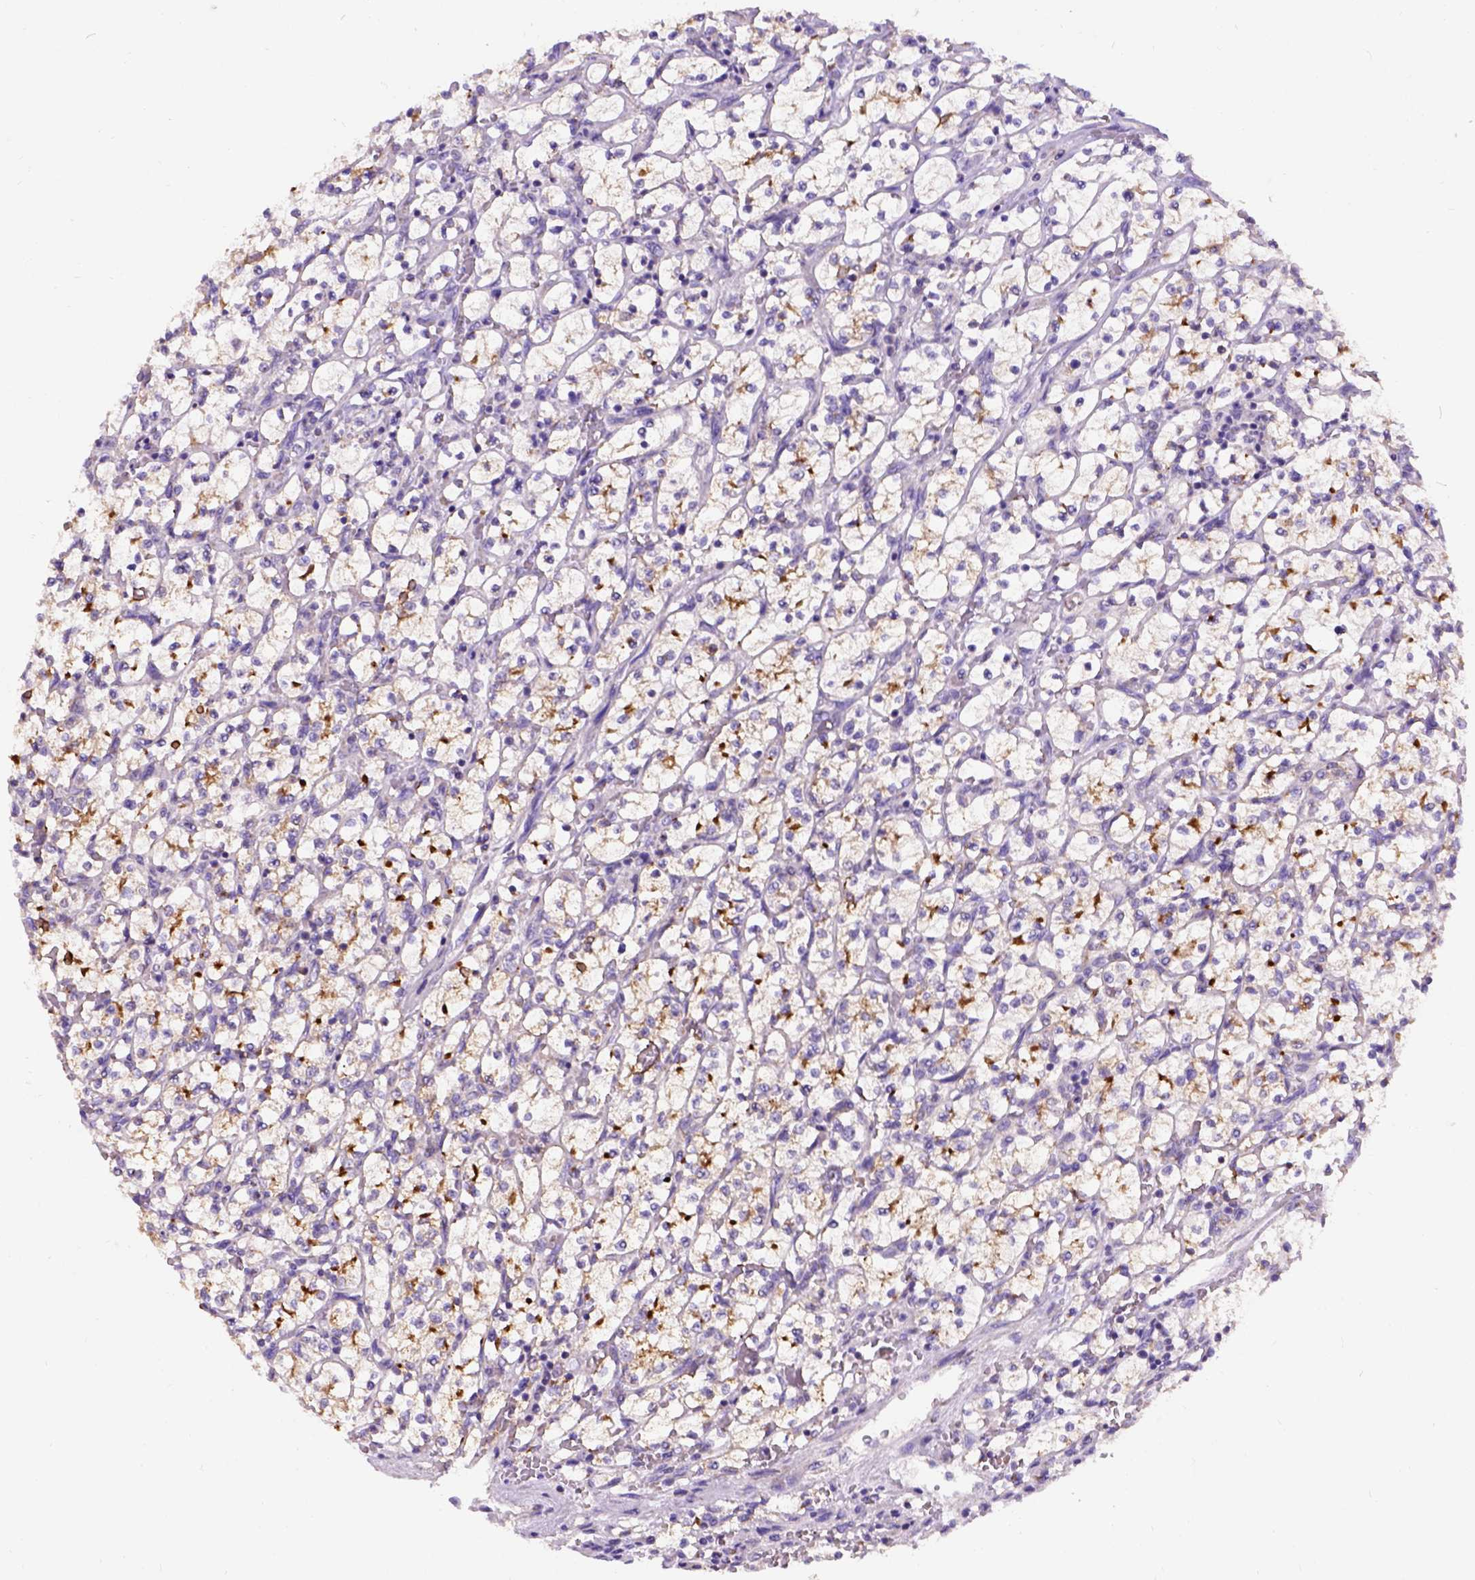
{"staining": {"intensity": "moderate", "quantity": ">75%", "location": "cytoplasmic/membranous"}, "tissue": "renal cancer", "cell_type": "Tumor cells", "image_type": "cancer", "snomed": [{"axis": "morphology", "description": "Adenocarcinoma, NOS"}, {"axis": "topography", "description": "Kidney"}], "caption": "High-magnification brightfield microscopy of renal adenocarcinoma stained with DAB (brown) and counterstained with hematoxylin (blue). tumor cells exhibit moderate cytoplasmic/membranous staining is present in approximately>75% of cells.", "gene": "L2HGDH", "patient": {"sex": "female", "age": 64}}